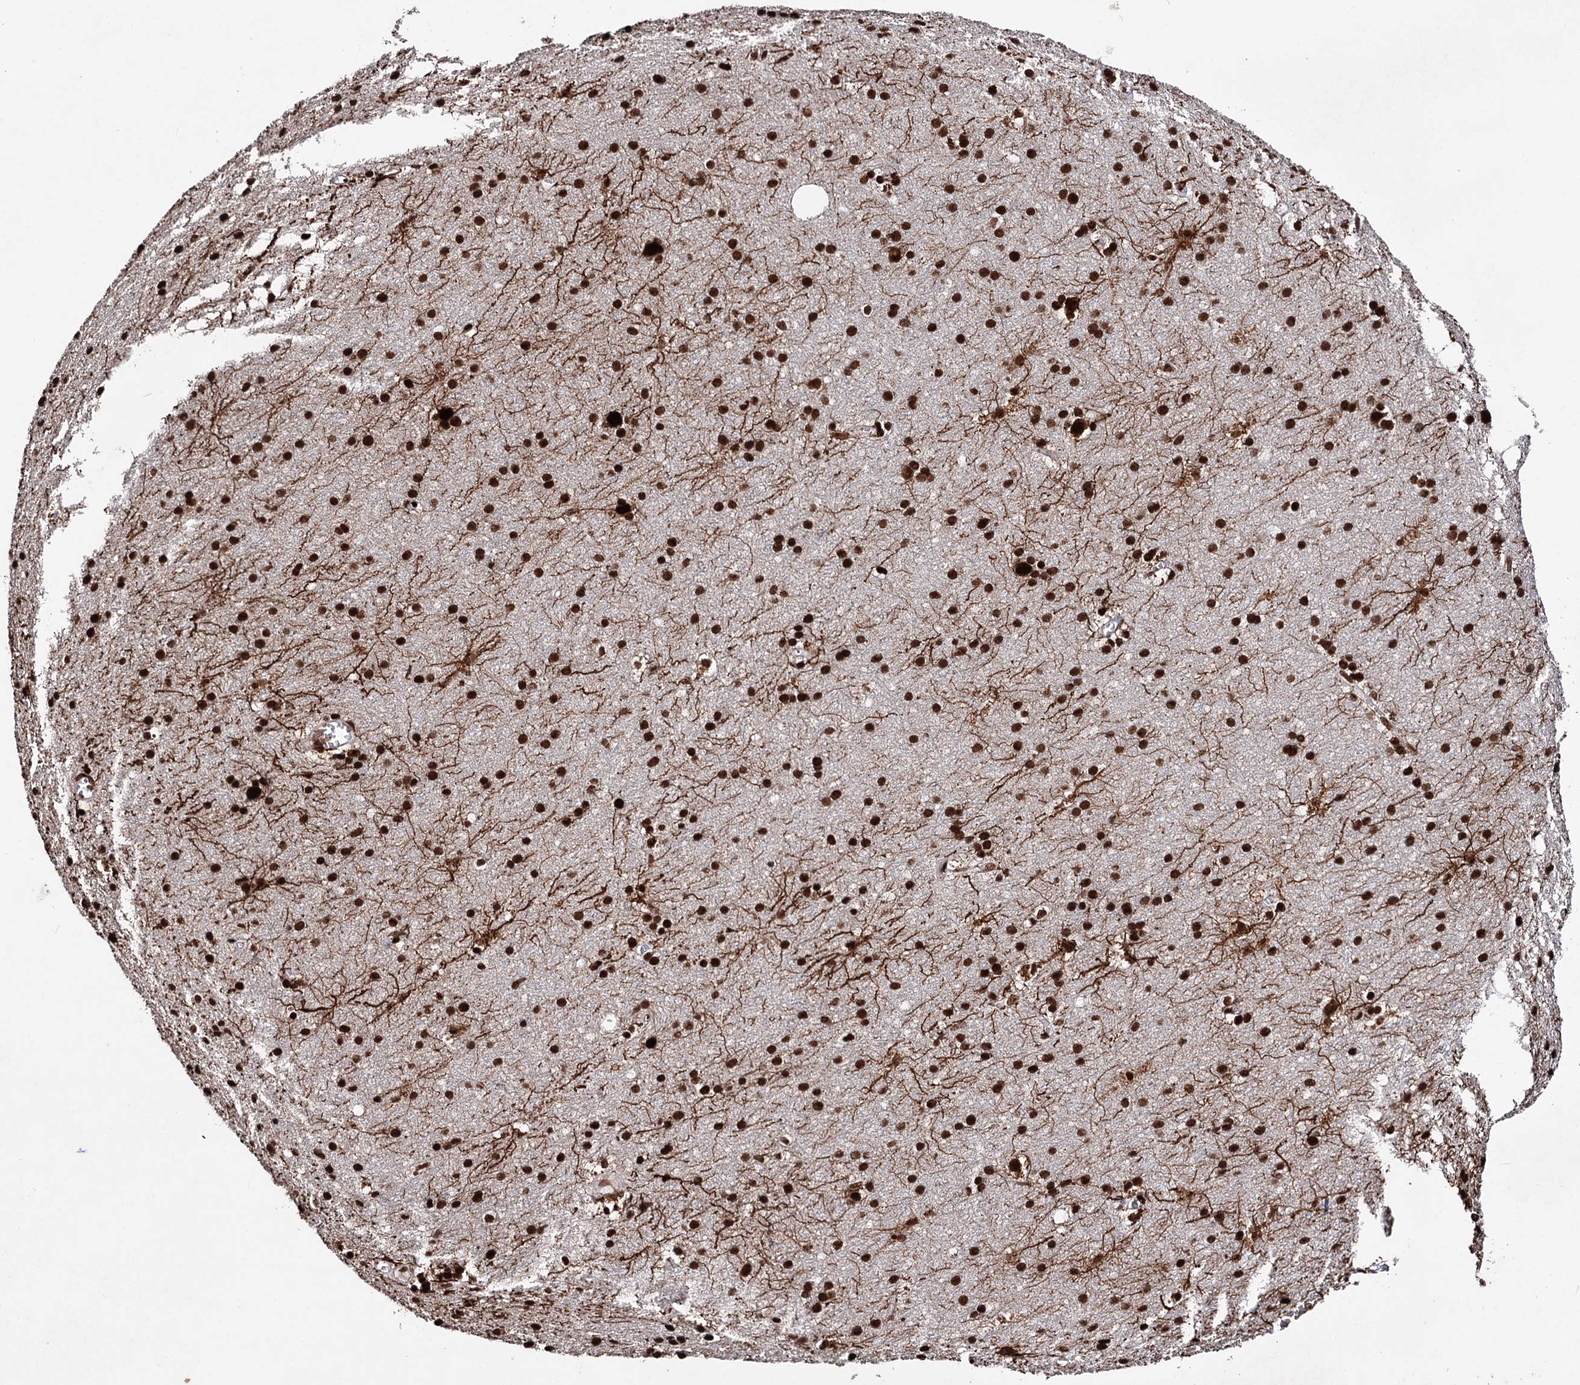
{"staining": {"intensity": "strong", "quantity": "<25%", "location": "cytoplasmic/membranous,nuclear"}, "tissue": "cerebral cortex", "cell_type": "Endothelial cells", "image_type": "normal", "snomed": [{"axis": "morphology", "description": "Normal tissue, NOS"}, {"axis": "topography", "description": "Cerebral cortex"}], "caption": "Endothelial cells exhibit strong cytoplasmic/membranous,nuclear expression in approximately <25% of cells in normal cerebral cortex. (DAB IHC with brightfield microscopy, high magnification).", "gene": "MATR3", "patient": {"sex": "male", "age": 54}}